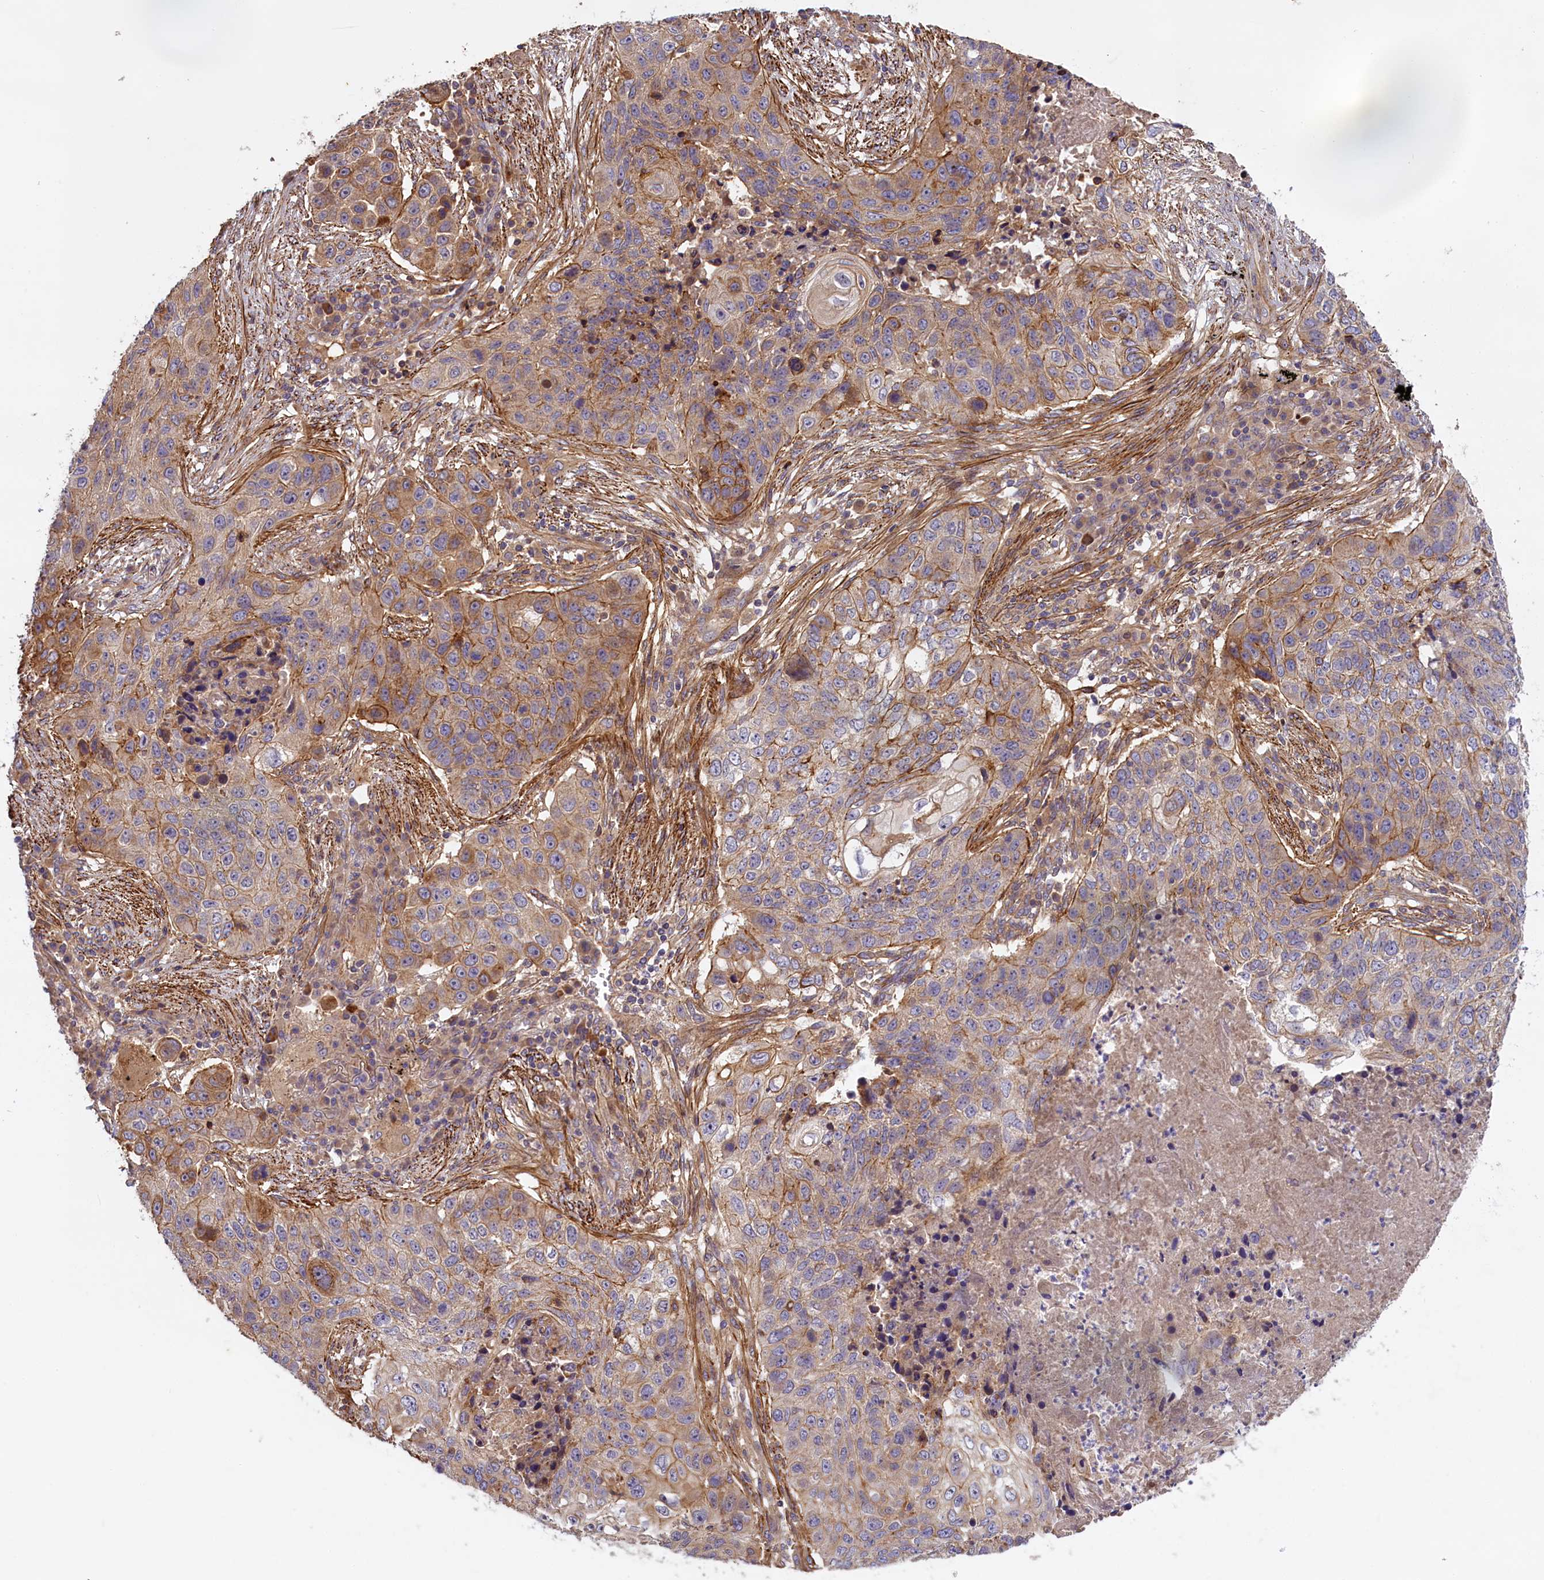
{"staining": {"intensity": "weak", "quantity": "25%-75%", "location": "cytoplasmic/membranous"}, "tissue": "lung cancer", "cell_type": "Tumor cells", "image_type": "cancer", "snomed": [{"axis": "morphology", "description": "Squamous cell carcinoma, NOS"}, {"axis": "topography", "description": "Lung"}], "caption": "Lung cancer tissue demonstrates weak cytoplasmic/membranous positivity in approximately 25%-75% of tumor cells, visualized by immunohistochemistry.", "gene": "FUZ", "patient": {"sex": "female", "age": 63}}